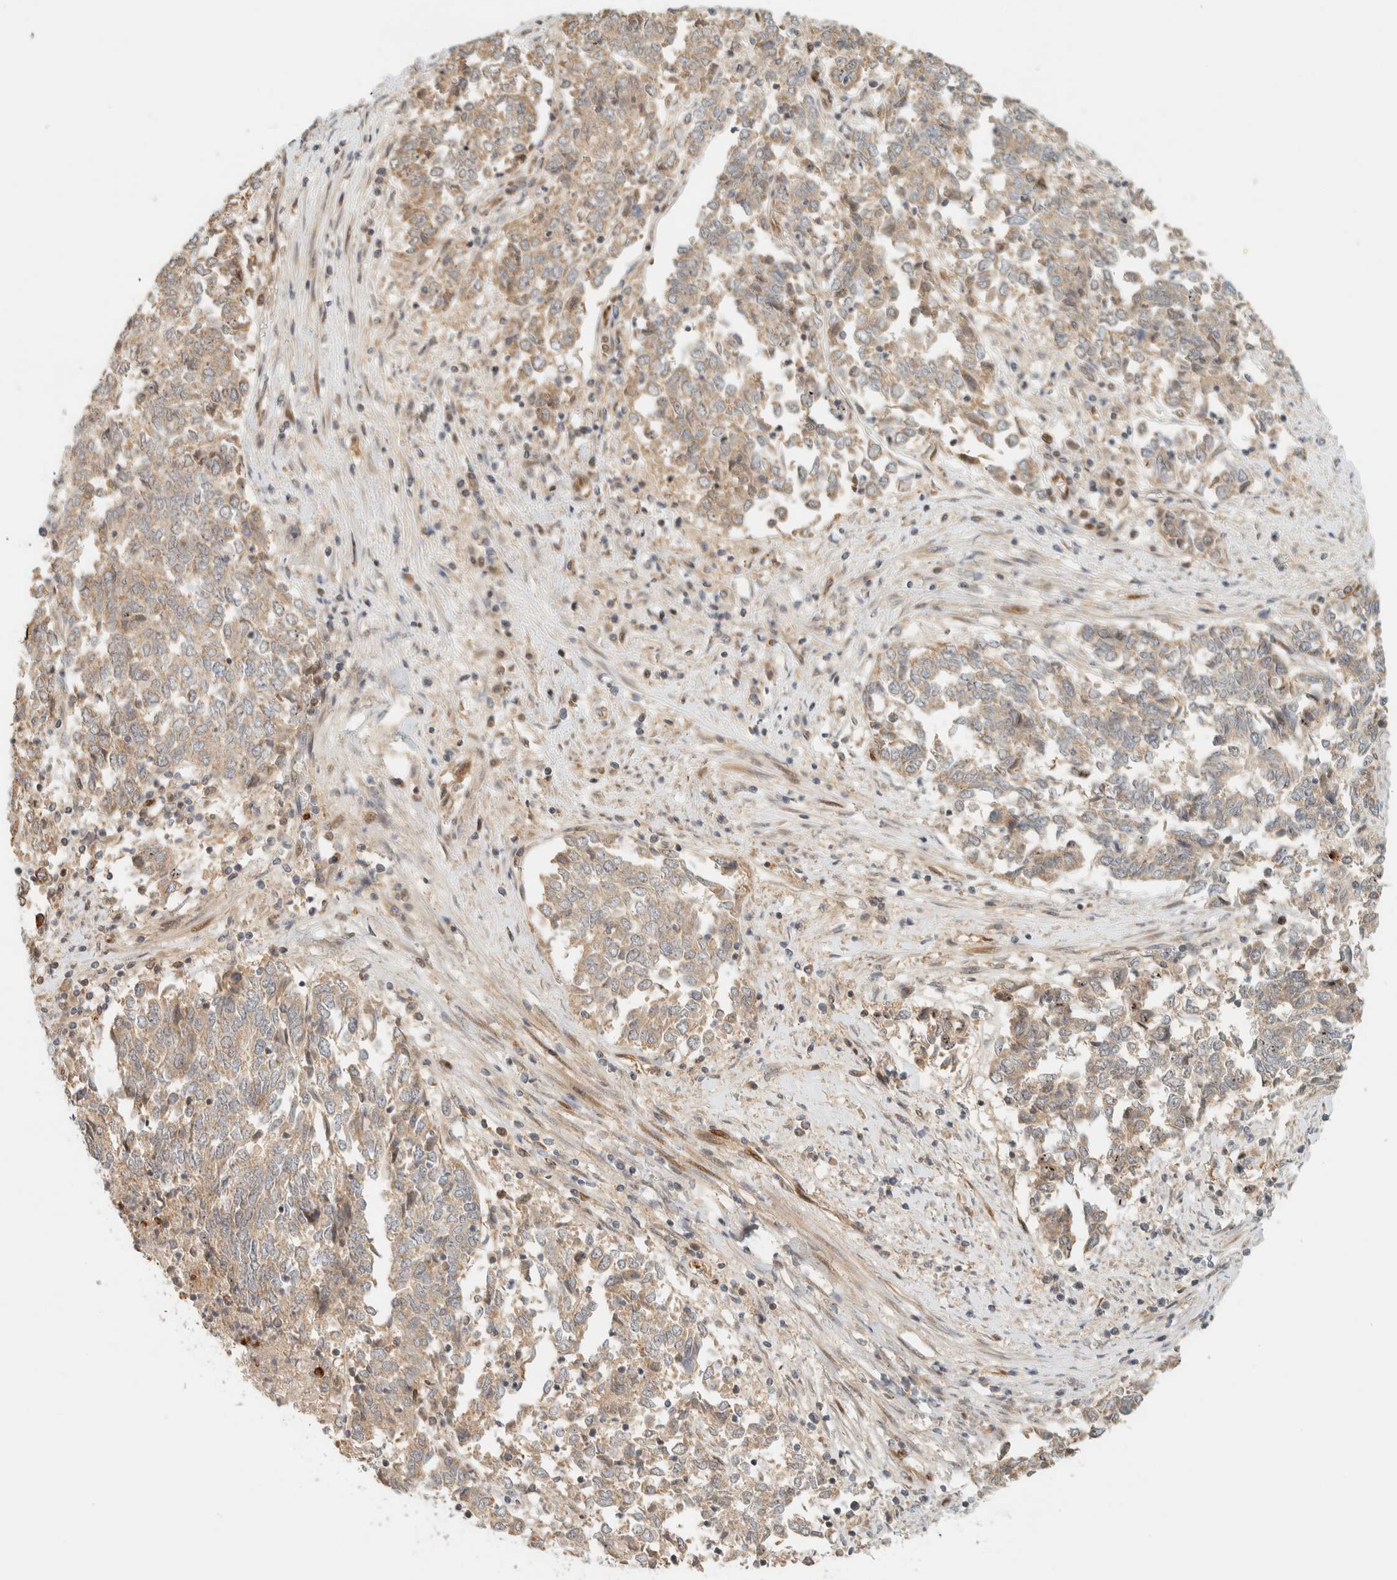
{"staining": {"intensity": "weak", "quantity": ">75%", "location": "cytoplasmic/membranous"}, "tissue": "endometrial cancer", "cell_type": "Tumor cells", "image_type": "cancer", "snomed": [{"axis": "morphology", "description": "Adenocarcinoma, NOS"}, {"axis": "topography", "description": "Endometrium"}], "caption": "Weak cytoplasmic/membranous staining is present in approximately >75% of tumor cells in adenocarcinoma (endometrial). (Stains: DAB in brown, nuclei in blue, Microscopy: brightfield microscopy at high magnification).", "gene": "CCDC171", "patient": {"sex": "female", "age": 80}}